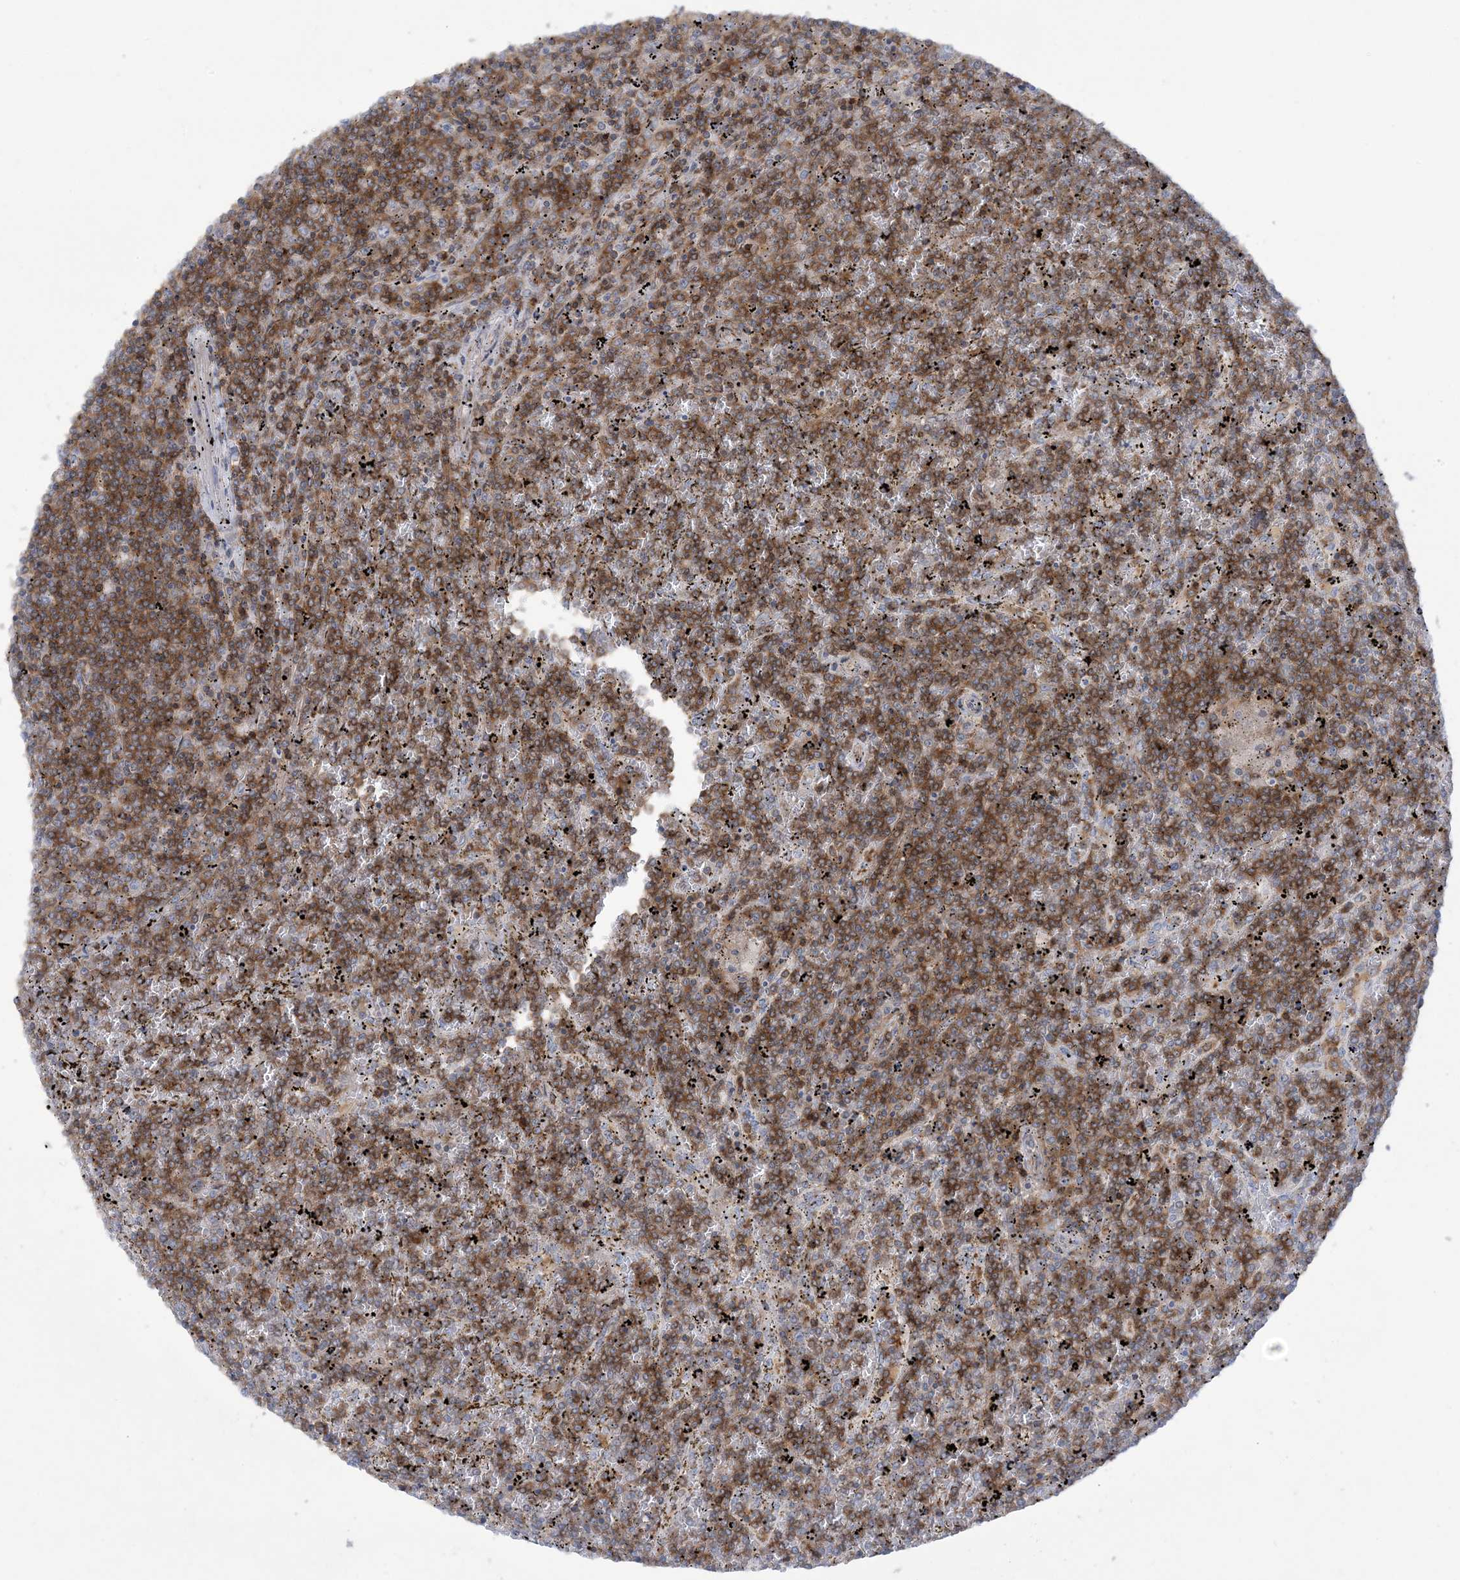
{"staining": {"intensity": "moderate", "quantity": ">75%", "location": "cytoplasmic/membranous"}, "tissue": "lymphoma", "cell_type": "Tumor cells", "image_type": "cancer", "snomed": [{"axis": "morphology", "description": "Malignant lymphoma, non-Hodgkin's type, Low grade"}, {"axis": "topography", "description": "Spleen"}], "caption": "A brown stain highlights moderate cytoplasmic/membranous positivity of a protein in human low-grade malignant lymphoma, non-Hodgkin's type tumor cells.", "gene": "ARHGAP30", "patient": {"sex": "female", "age": 19}}